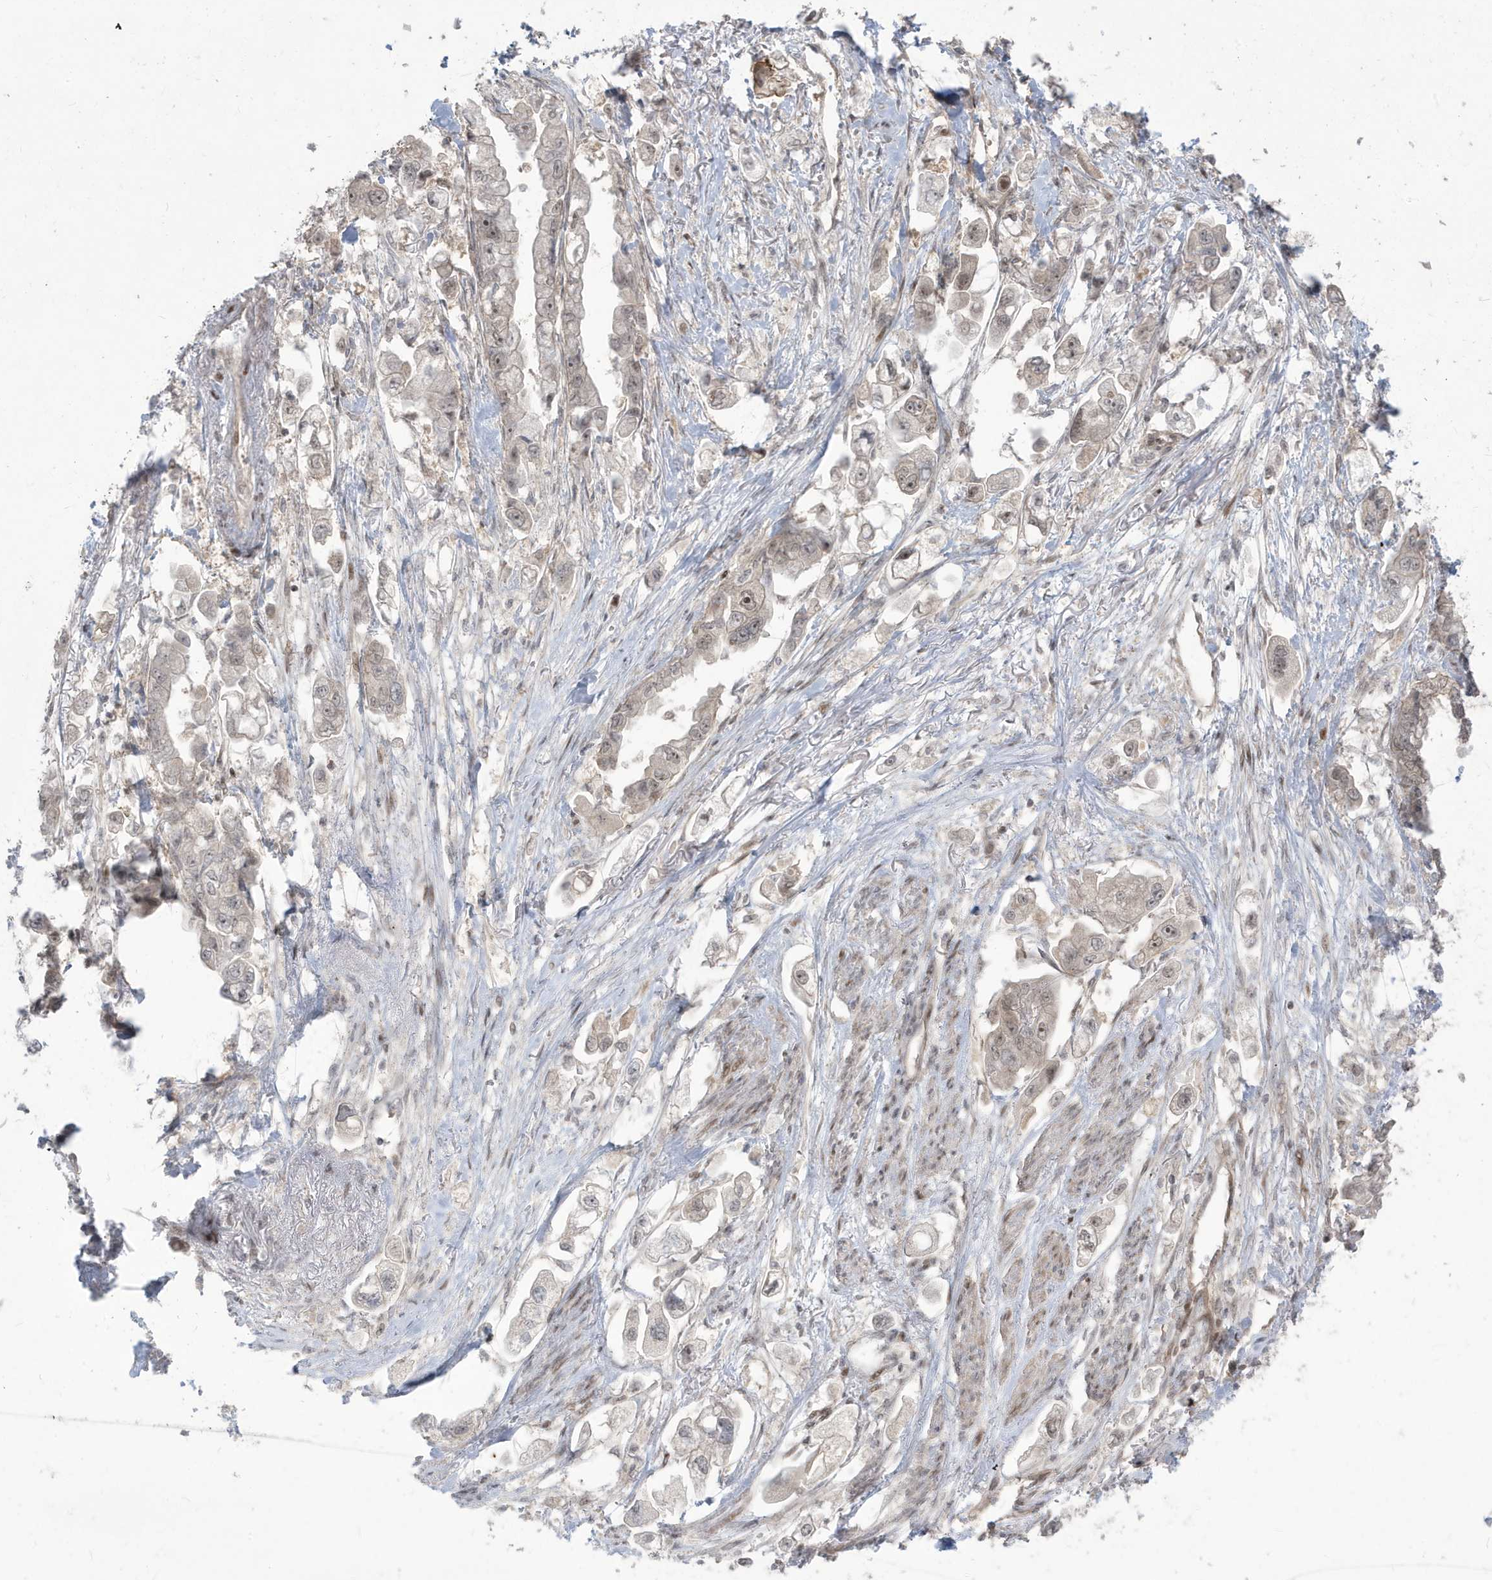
{"staining": {"intensity": "weak", "quantity": "<25%", "location": "nuclear"}, "tissue": "stomach cancer", "cell_type": "Tumor cells", "image_type": "cancer", "snomed": [{"axis": "morphology", "description": "Adenocarcinoma, NOS"}, {"axis": "topography", "description": "Stomach"}], "caption": "There is no significant positivity in tumor cells of stomach adenocarcinoma.", "gene": "C1orf52", "patient": {"sex": "male", "age": 62}}